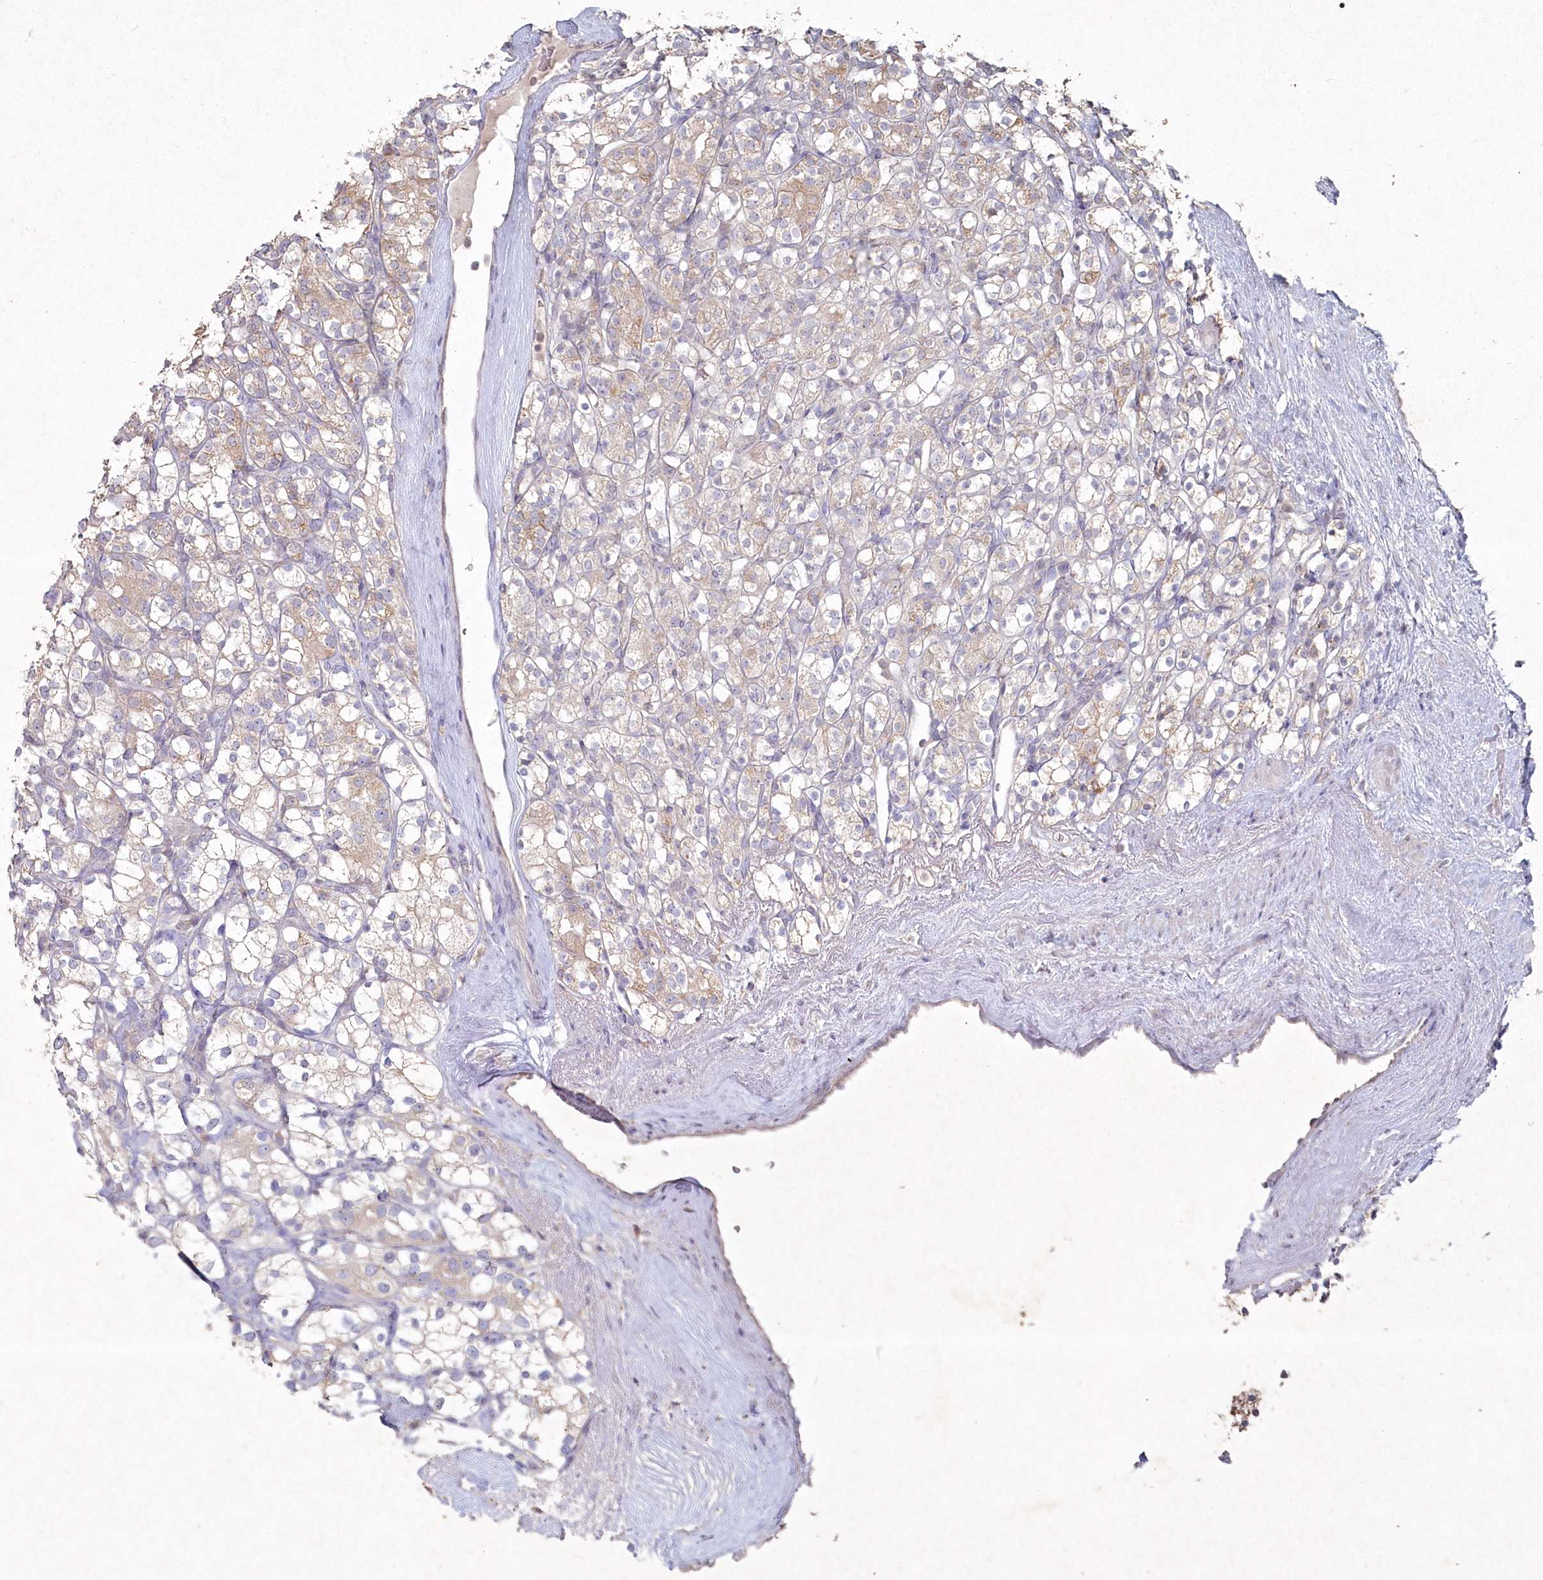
{"staining": {"intensity": "weak", "quantity": "<25%", "location": "cytoplasmic/membranous"}, "tissue": "renal cancer", "cell_type": "Tumor cells", "image_type": "cancer", "snomed": [{"axis": "morphology", "description": "Adenocarcinoma, NOS"}, {"axis": "topography", "description": "Kidney"}], "caption": "Tumor cells are negative for protein expression in human renal cancer (adenocarcinoma).", "gene": "TGFBRAP1", "patient": {"sex": "male", "age": 77}}